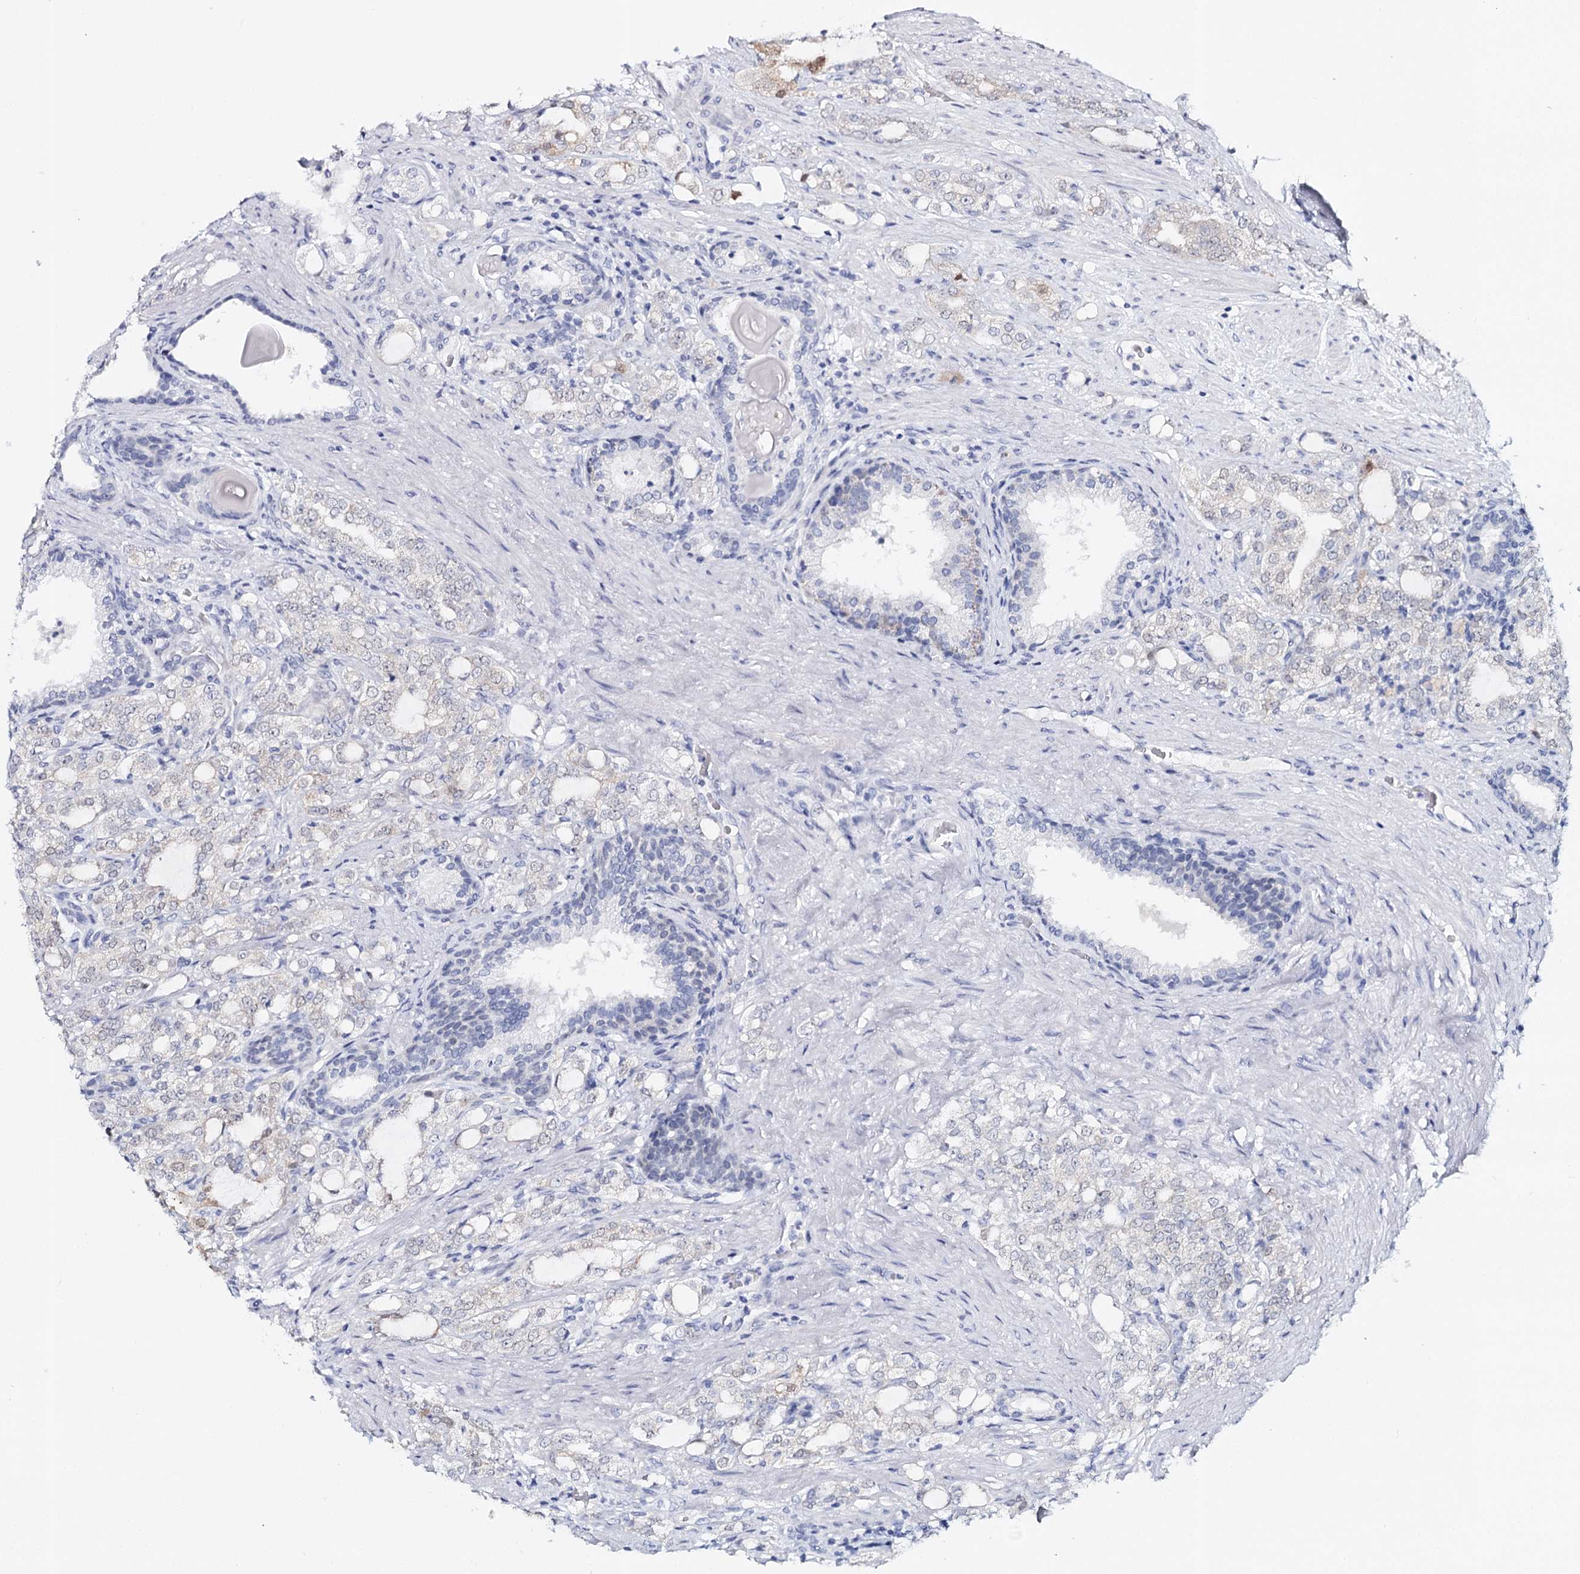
{"staining": {"intensity": "negative", "quantity": "none", "location": "none"}, "tissue": "prostate cancer", "cell_type": "Tumor cells", "image_type": "cancer", "snomed": [{"axis": "morphology", "description": "Adenocarcinoma, High grade"}, {"axis": "topography", "description": "Prostate"}], "caption": "This histopathology image is of prostate cancer (high-grade adenocarcinoma) stained with immunohistochemistry to label a protein in brown with the nuclei are counter-stained blue. There is no staining in tumor cells.", "gene": "HSPA4L", "patient": {"sex": "male", "age": 64}}